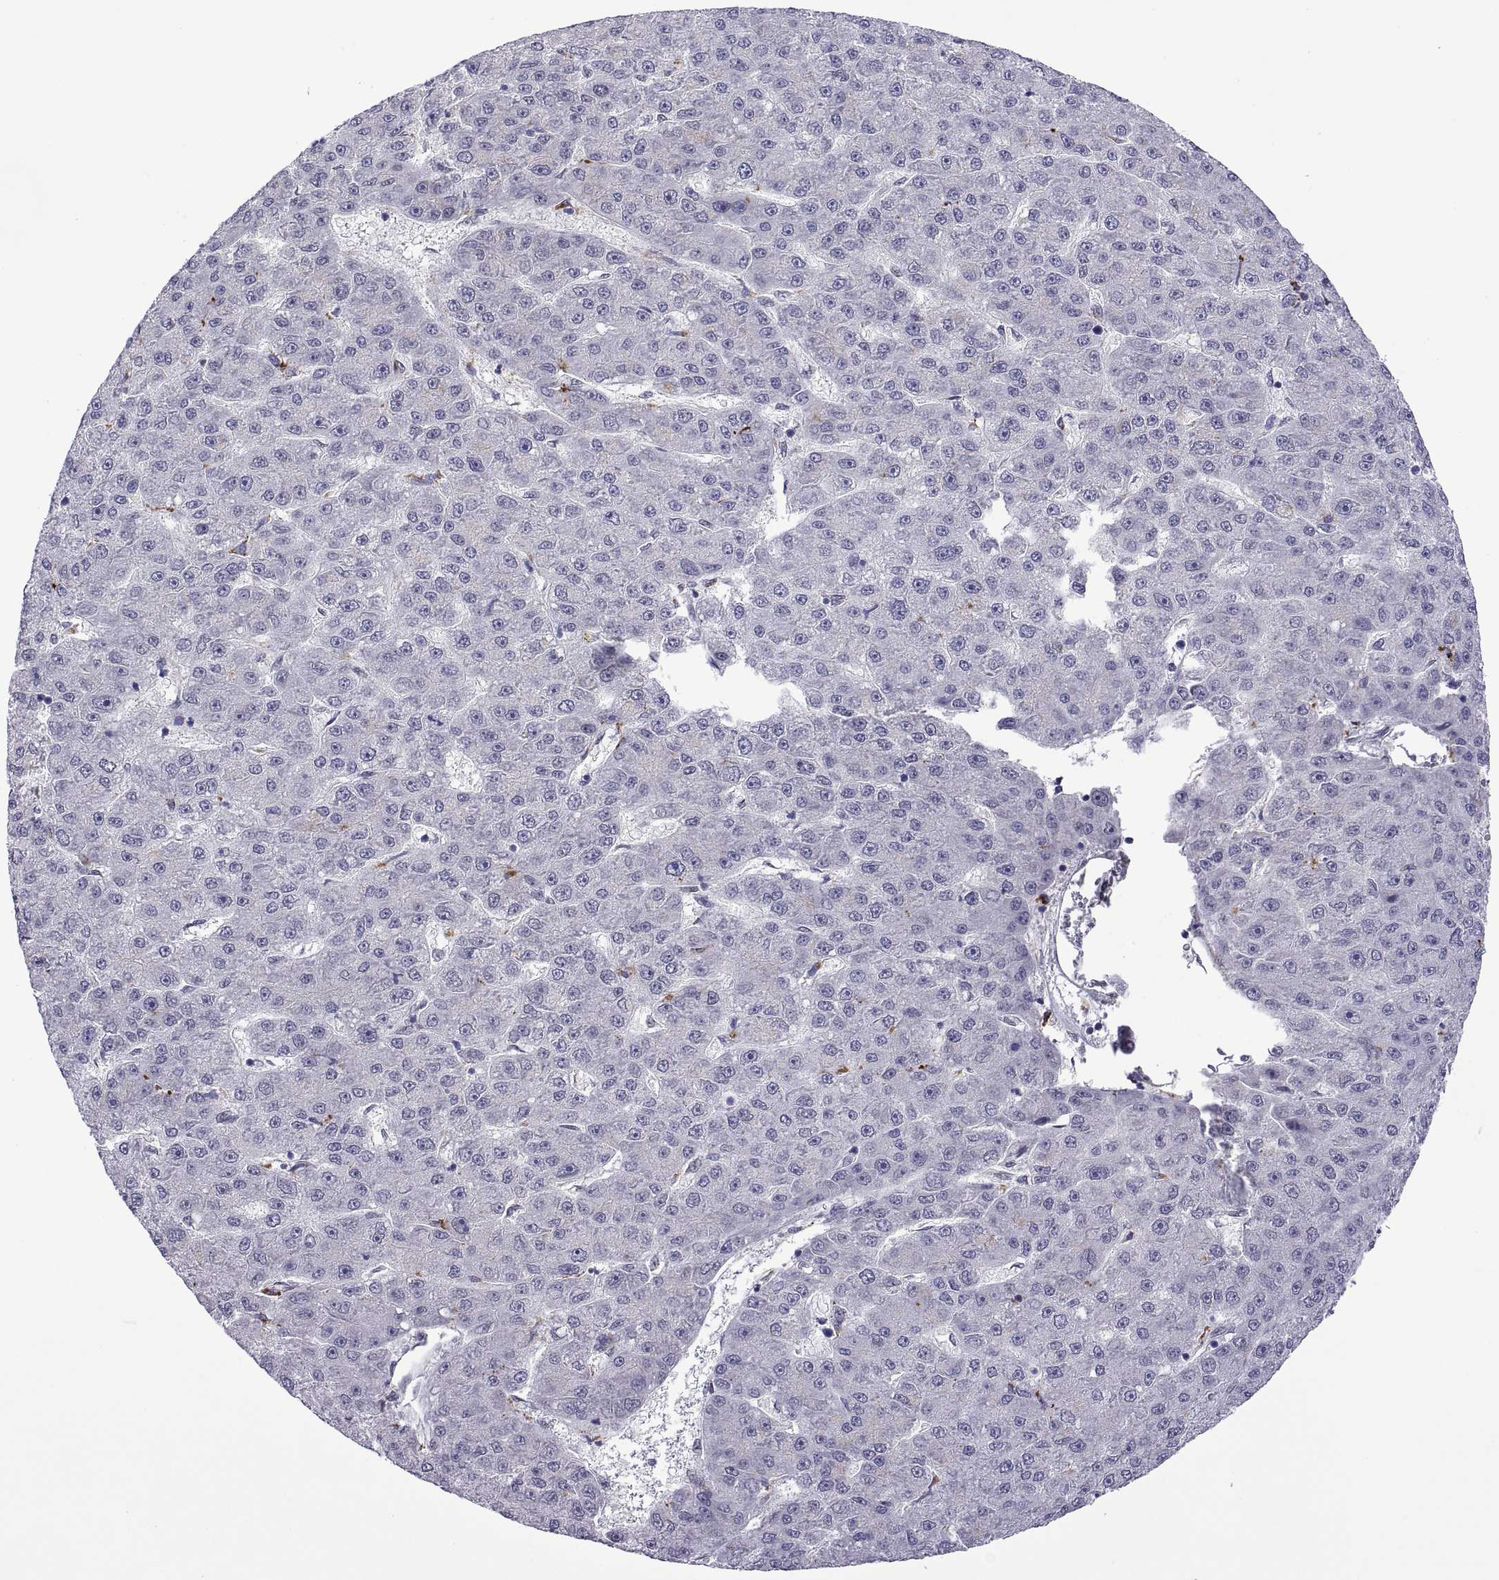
{"staining": {"intensity": "negative", "quantity": "none", "location": "none"}, "tissue": "liver cancer", "cell_type": "Tumor cells", "image_type": "cancer", "snomed": [{"axis": "morphology", "description": "Carcinoma, Hepatocellular, NOS"}, {"axis": "topography", "description": "Liver"}], "caption": "Immunohistochemistry of liver cancer displays no staining in tumor cells.", "gene": "NR4A1", "patient": {"sex": "male", "age": 67}}